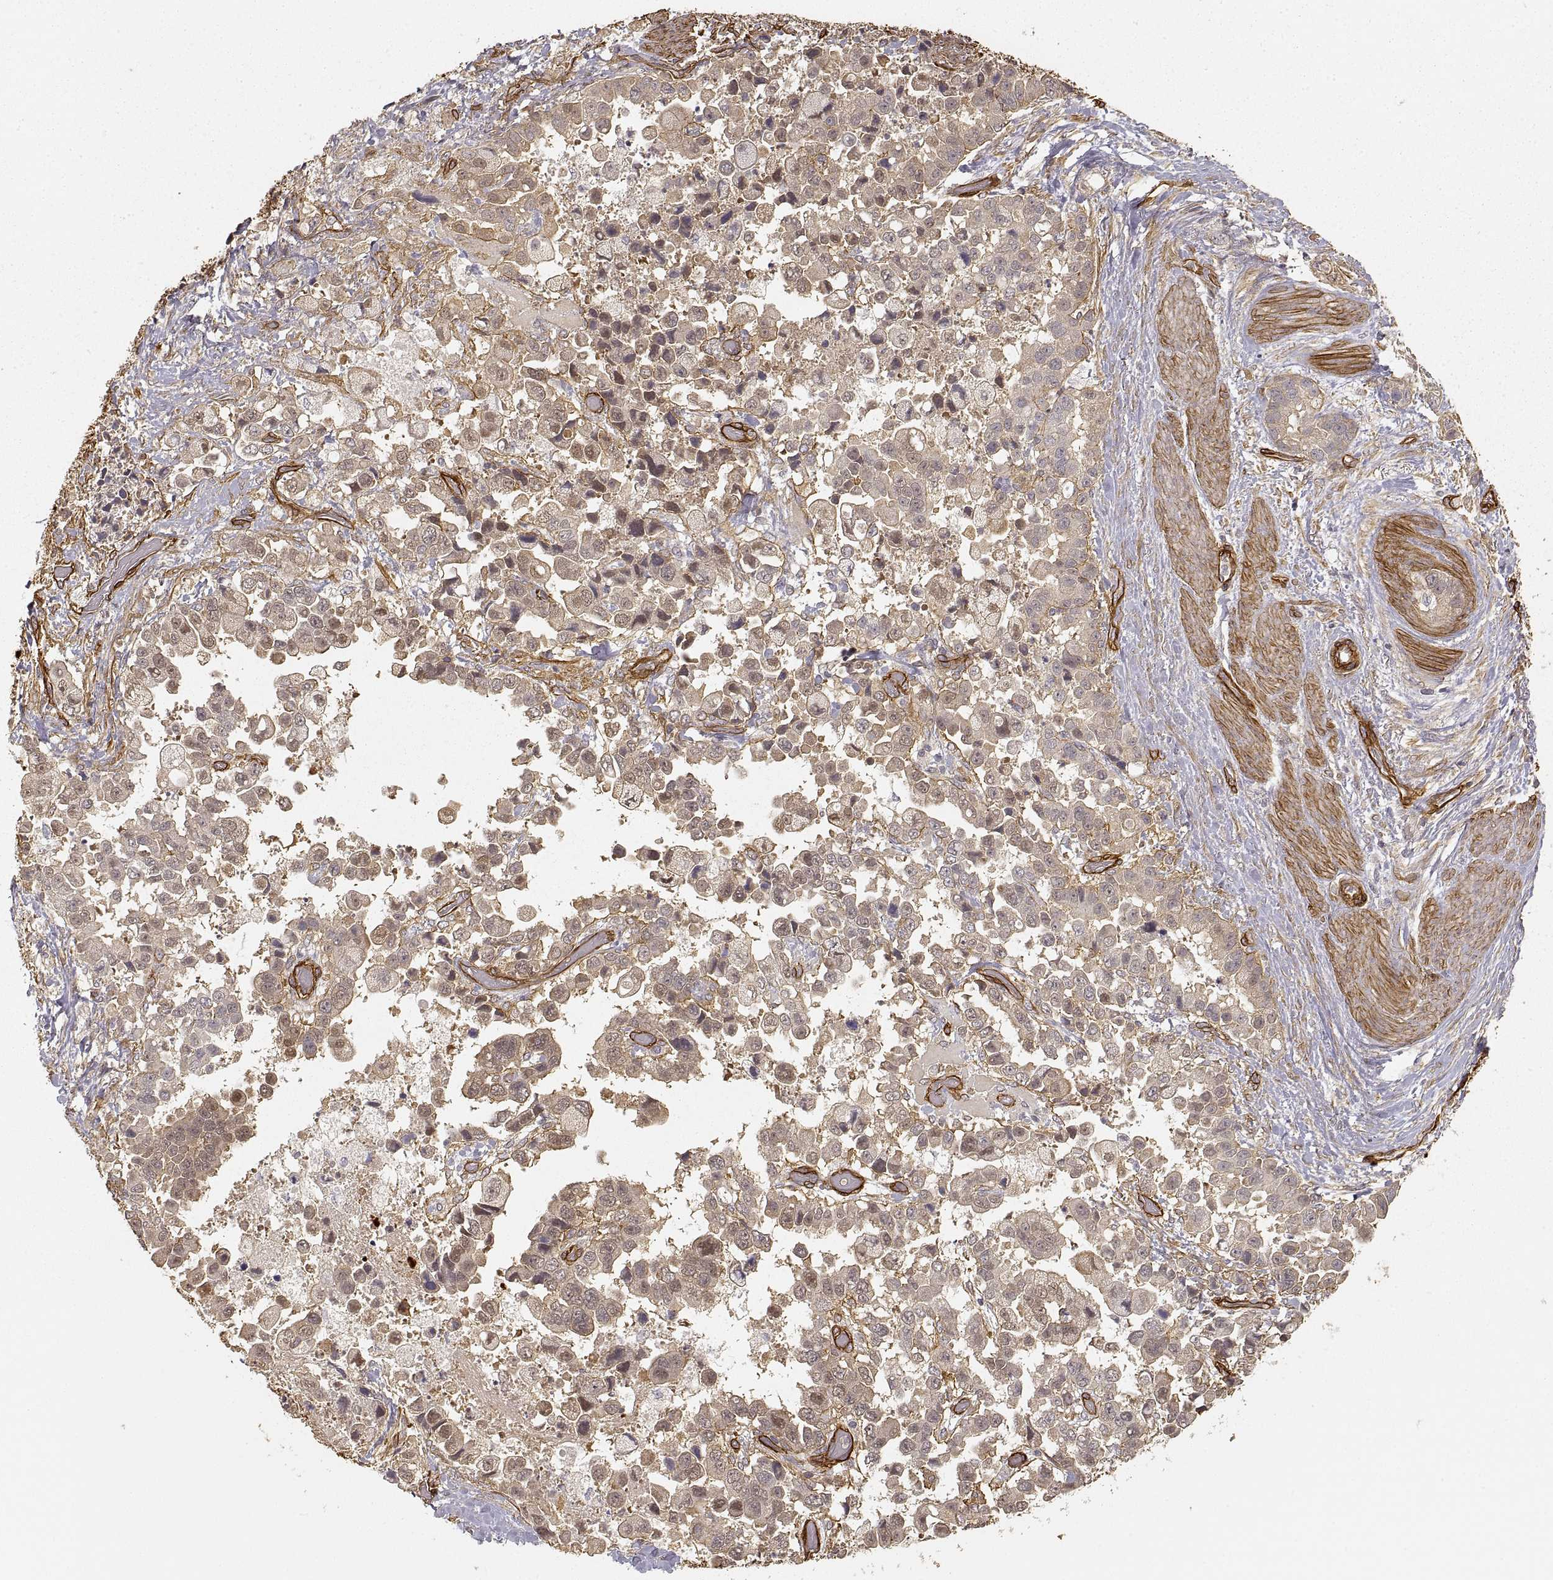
{"staining": {"intensity": "weak", "quantity": "<25%", "location": "cytoplasmic/membranous"}, "tissue": "stomach cancer", "cell_type": "Tumor cells", "image_type": "cancer", "snomed": [{"axis": "morphology", "description": "Adenocarcinoma, NOS"}, {"axis": "topography", "description": "Stomach"}], "caption": "Tumor cells are negative for brown protein staining in adenocarcinoma (stomach). (DAB (3,3'-diaminobenzidine) immunohistochemistry (IHC), high magnification).", "gene": "LAMA4", "patient": {"sex": "male", "age": 59}}